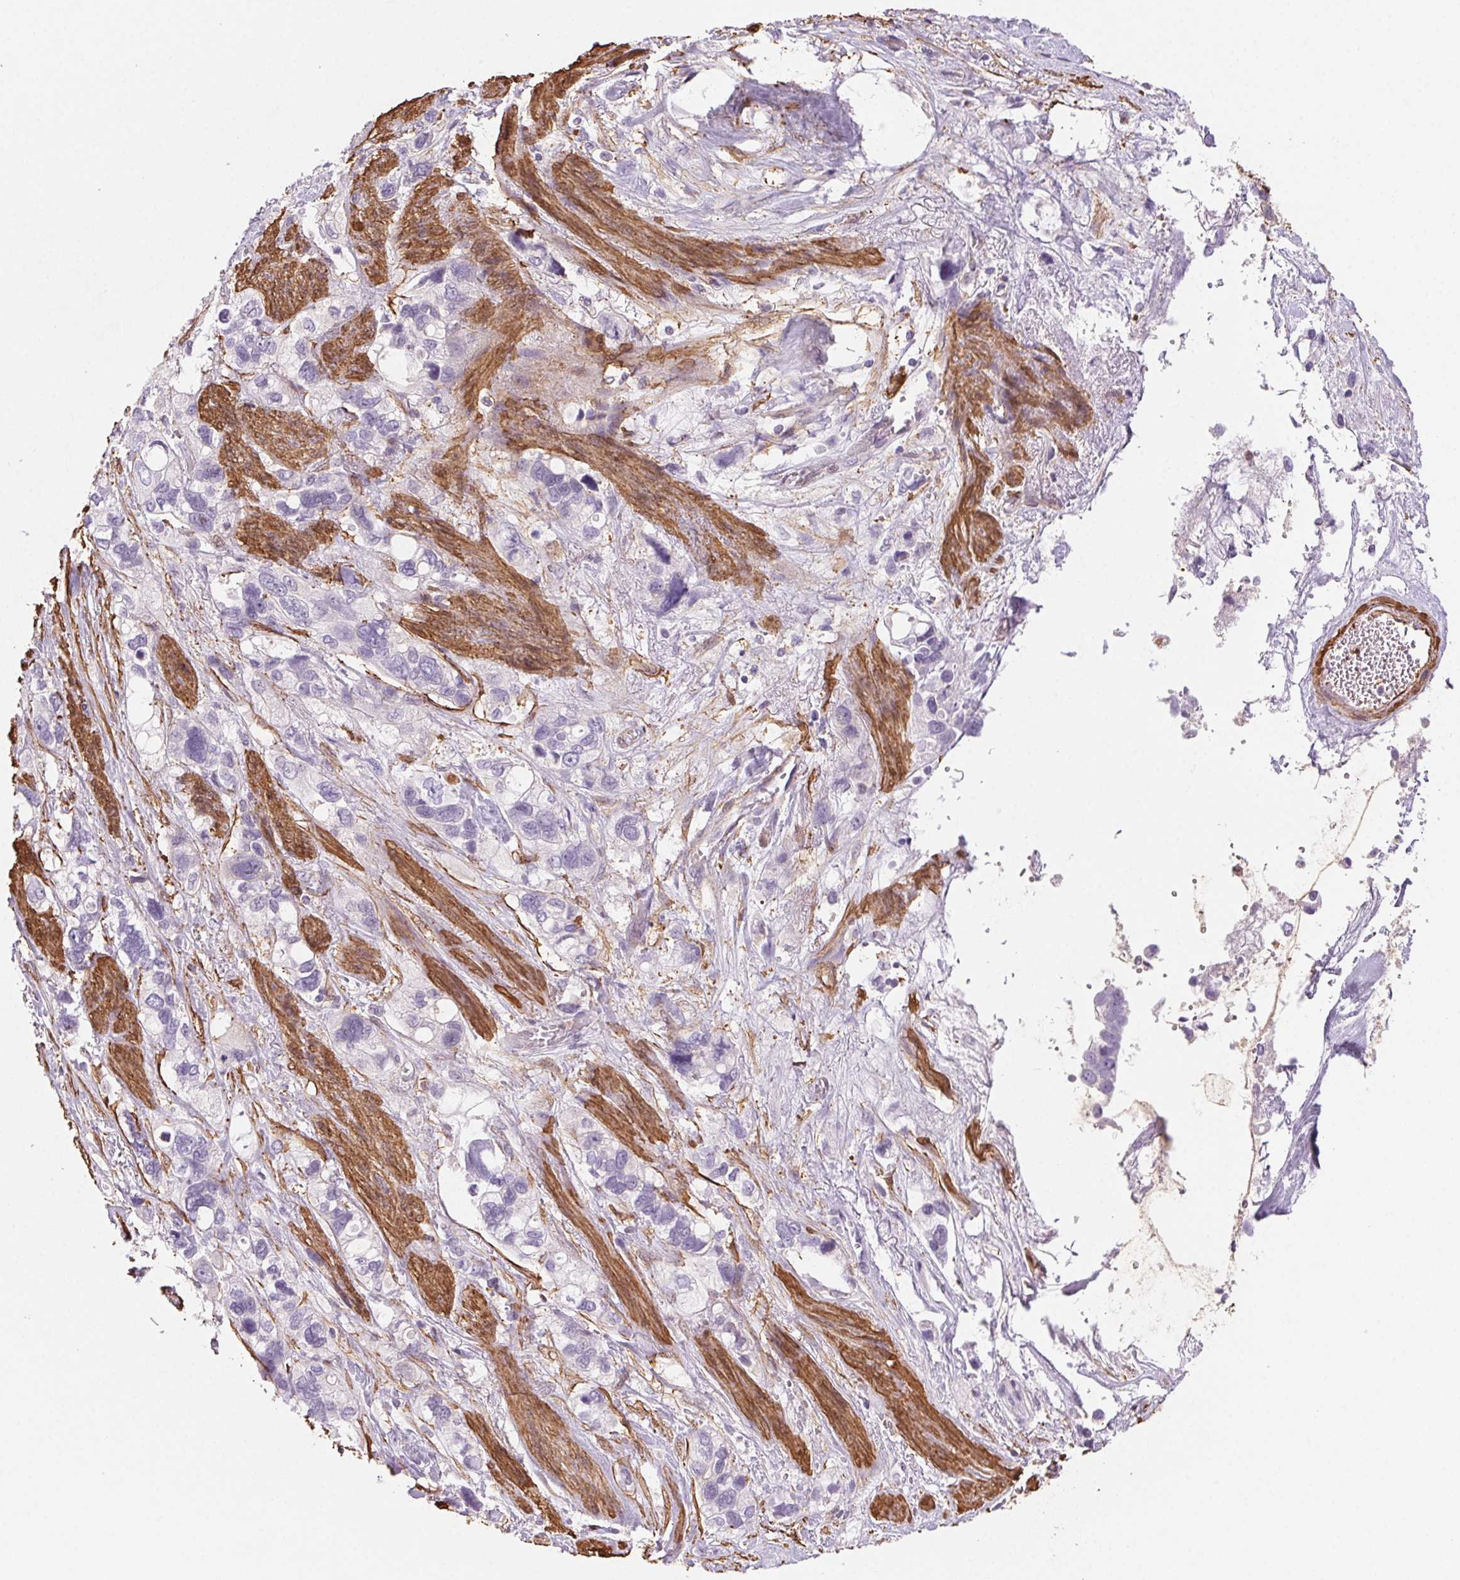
{"staining": {"intensity": "negative", "quantity": "none", "location": "none"}, "tissue": "stomach cancer", "cell_type": "Tumor cells", "image_type": "cancer", "snomed": [{"axis": "morphology", "description": "Adenocarcinoma, NOS"}, {"axis": "topography", "description": "Stomach, upper"}], "caption": "Tumor cells are negative for brown protein staining in stomach cancer.", "gene": "GPX8", "patient": {"sex": "female", "age": 81}}